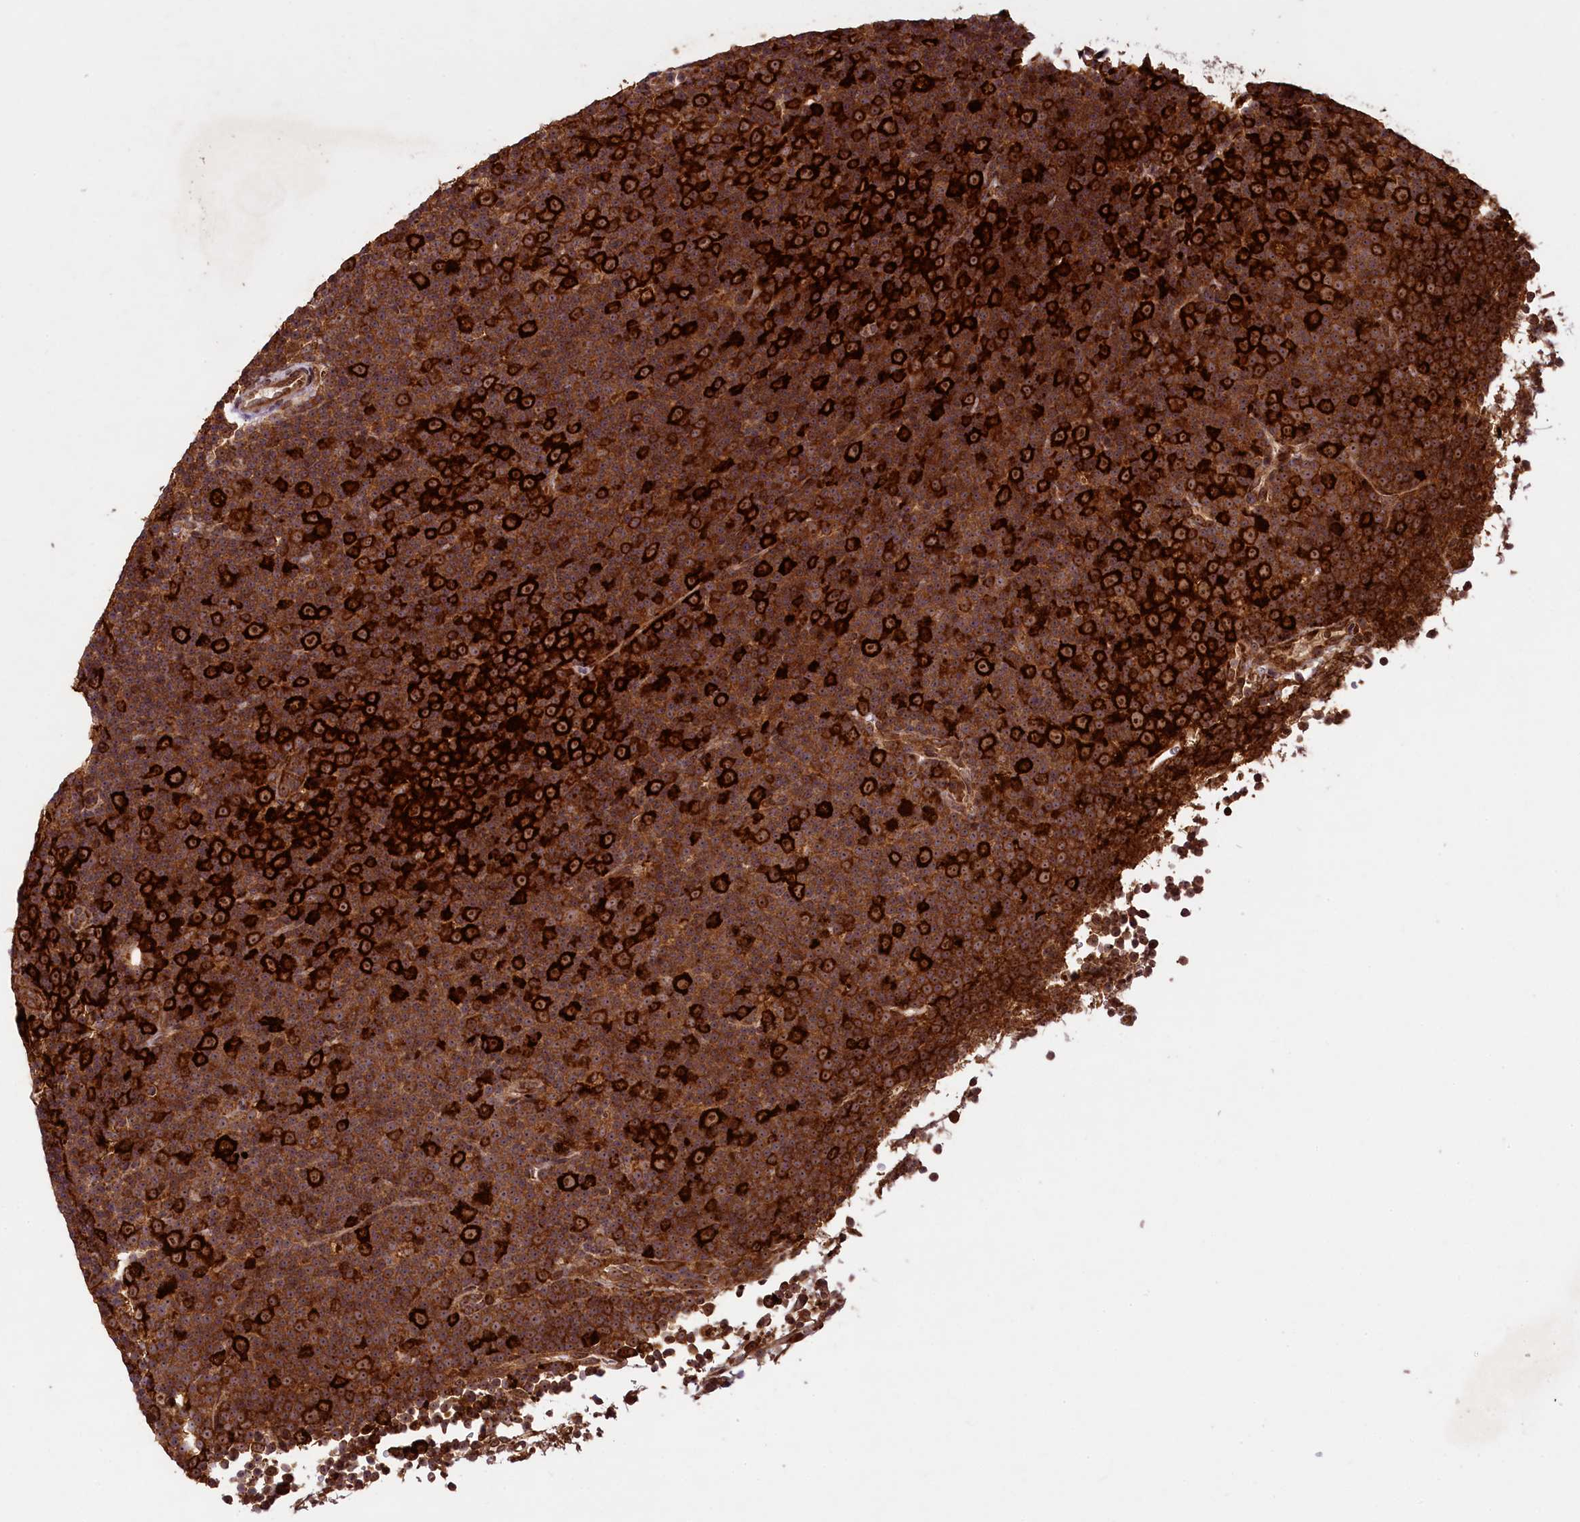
{"staining": {"intensity": "strong", "quantity": ">75%", "location": "cytoplasmic/membranous"}, "tissue": "lymphoma", "cell_type": "Tumor cells", "image_type": "cancer", "snomed": [{"axis": "morphology", "description": "Malignant lymphoma, non-Hodgkin's type, Low grade"}, {"axis": "topography", "description": "Lymph node"}], "caption": "Protein staining of lymphoma tissue exhibits strong cytoplasmic/membranous positivity in approximately >75% of tumor cells. The protein of interest is shown in brown color, while the nuclei are stained blue.", "gene": "LARP4", "patient": {"sex": "female", "age": 67}}